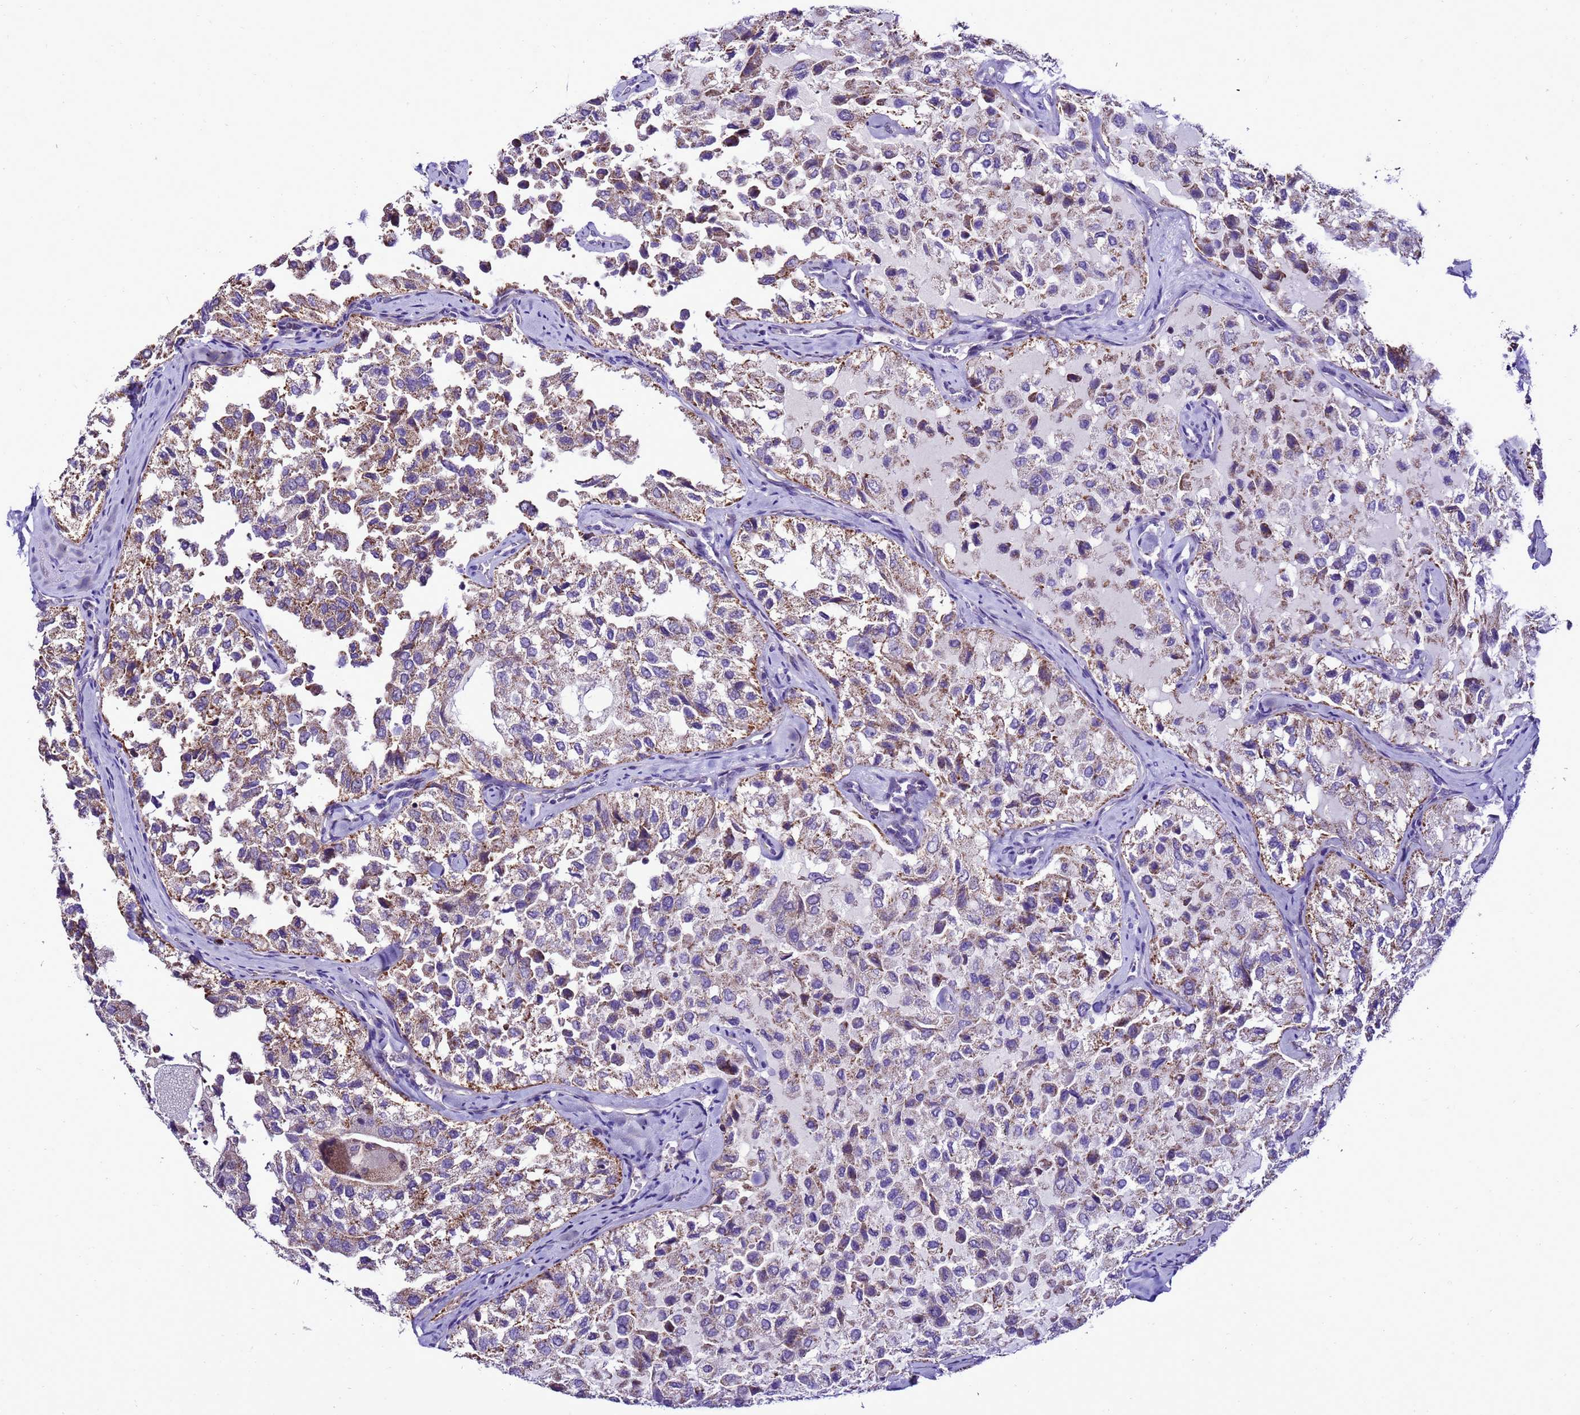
{"staining": {"intensity": "moderate", "quantity": ">75%", "location": "cytoplasmic/membranous"}, "tissue": "thyroid cancer", "cell_type": "Tumor cells", "image_type": "cancer", "snomed": [{"axis": "morphology", "description": "Follicular adenoma carcinoma, NOS"}, {"axis": "topography", "description": "Thyroid gland"}], "caption": "Tumor cells show medium levels of moderate cytoplasmic/membranous staining in about >75% of cells in human follicular adenoma carcinoma (thyroid).", "gene": "DPH6", "patient": {"sex": "male", "age": 75}}